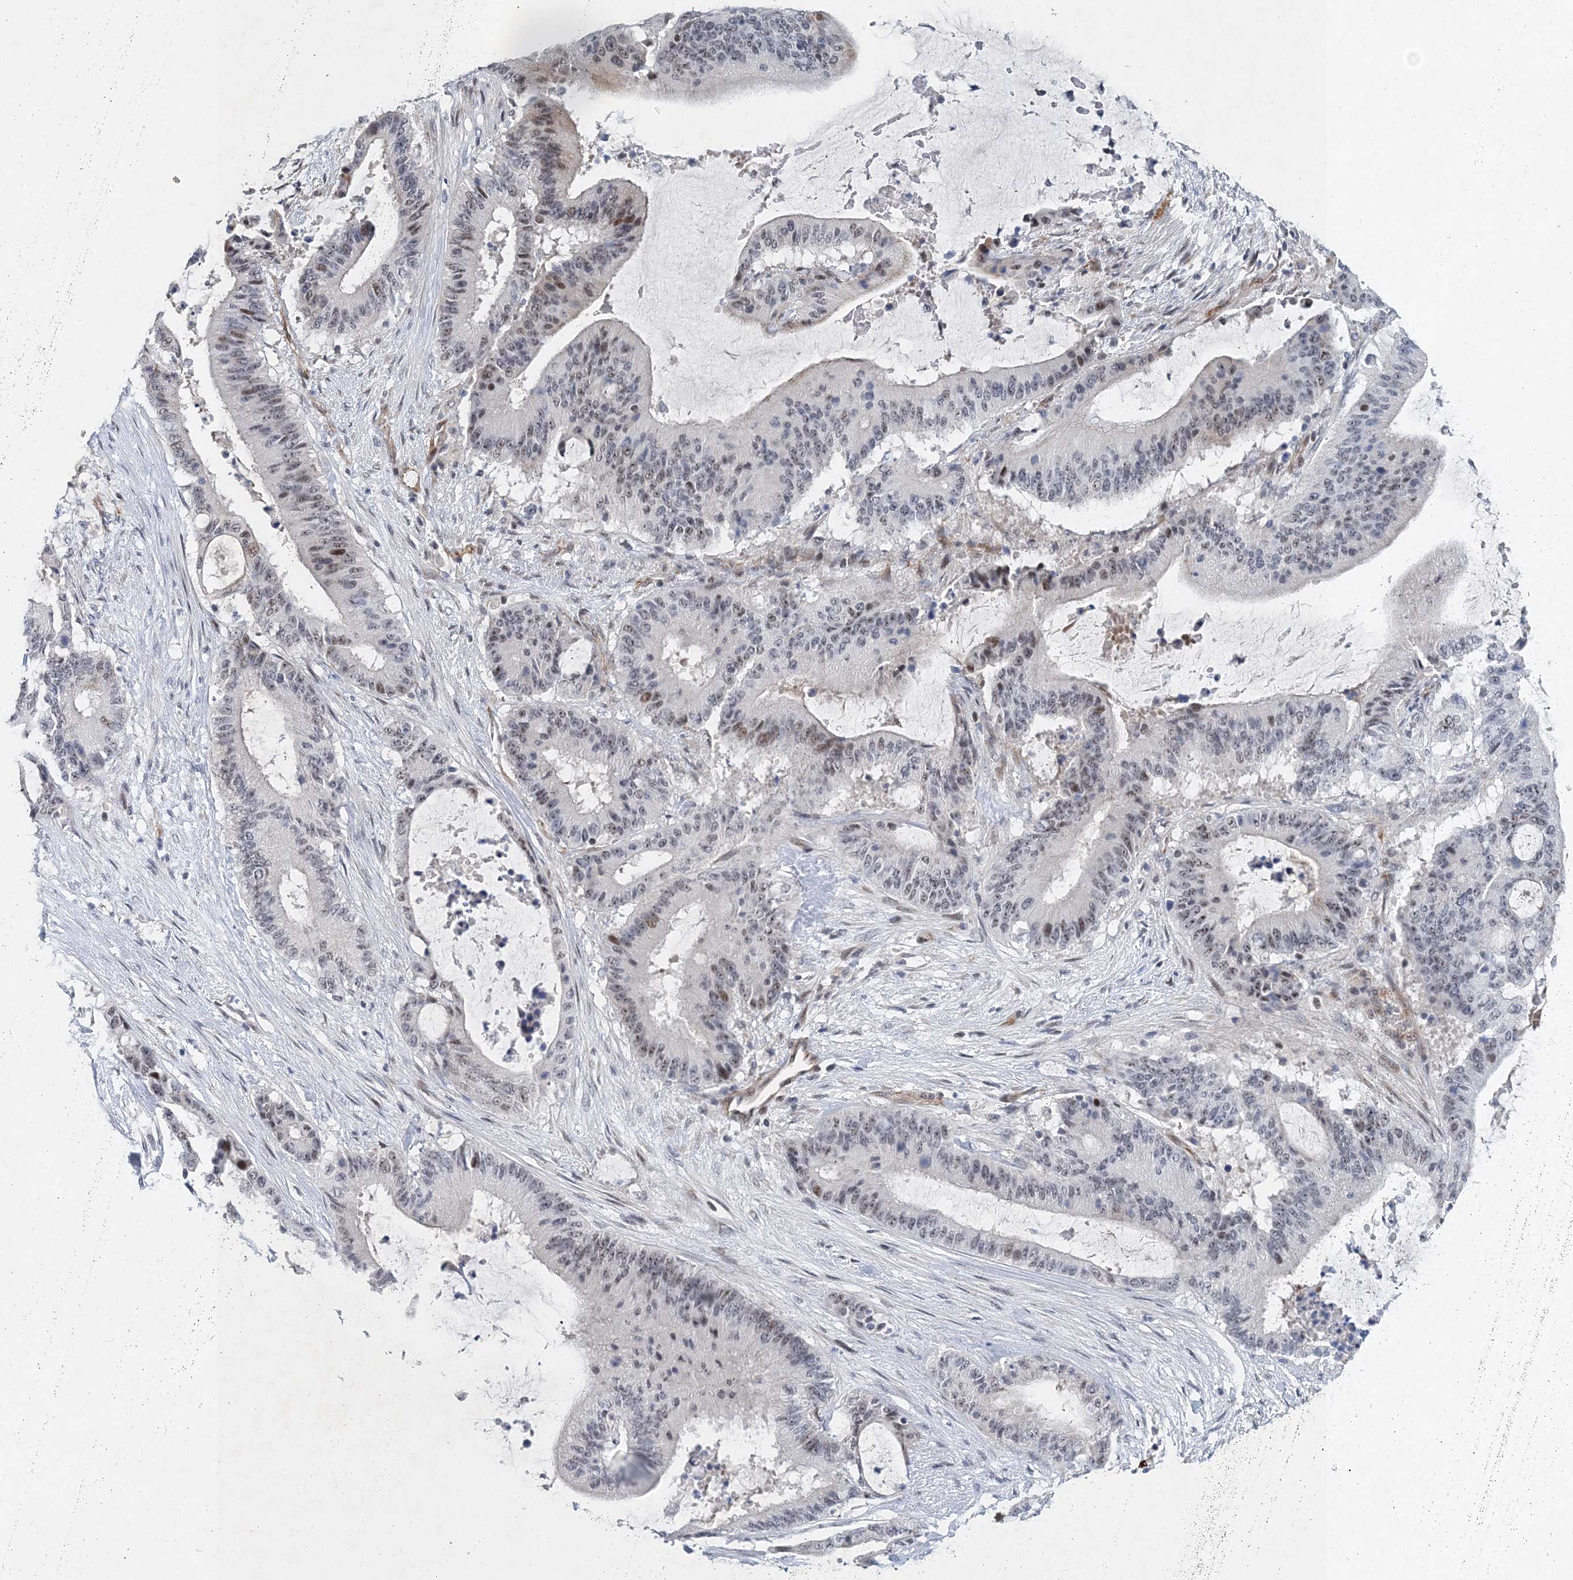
{"staining": {"intensity": "moderate", "quantity": "<25%", "location": "nuclear"}, "tissue": "liver cancer", "cell_type": "Tumor cells", "image_type": "cancer", "snomed": [{"axis": "morphology", "description": "Normal tissue, NOS"}, {"axis": "morphology", "description": "Cholangiocarcinoma"}, {"axis": "topography", "description": "Liver"}, {"axis": "topography", "description": "Peripheral nerve tissue"}], "caption": "This is an image of IHC staining of liver cancer, which shows moderate expression in the nuclear of tumor cells.", "gene": "UIMC1", "patient": {"sex": "female", "age": 73}}